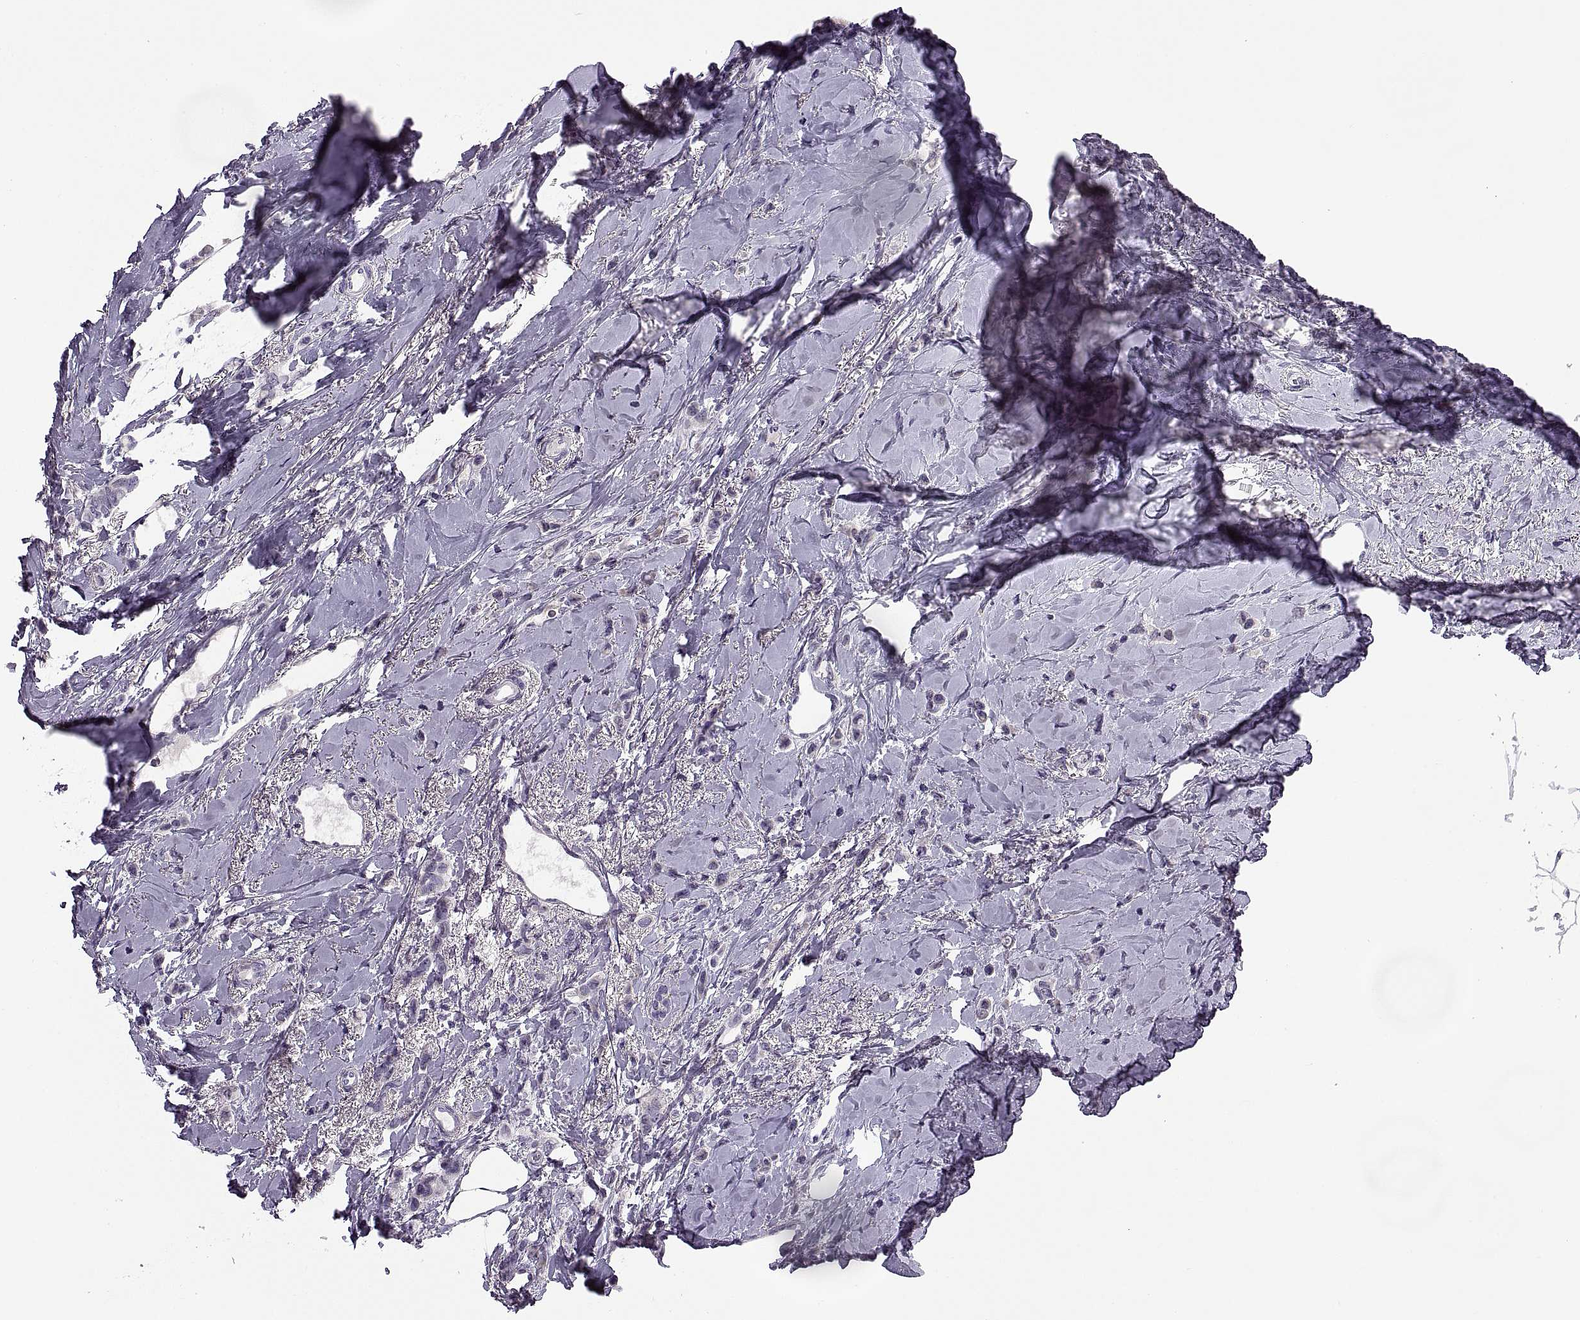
{"staining": {"intensity": "negative", "quantity": "none", "location": "none"}, "tissue": "breast cancer", "cell_type": "Tumor cells", "image_type": "cancer", "snomed": [{"axis": "morphology", "description": "Lobular carcinoma"}, {"axis": "topography", "description": "Breast"}], "caption": "Immunohistochemistry photomicrograph of neoplastic tissue: lobular carcinoma (breast) stained with DAB (3,3'-diaminobenzidine) shows no significant protein positivity in tumor cells. Brightfield microscopy of IHC stained with DAB (3,3'-diaminobenzidine) (brown) and hematoxylin (blue), captured at high magnification.", "gene": "MAGEB1", "patient": {"sex": "female", "age": 66}}